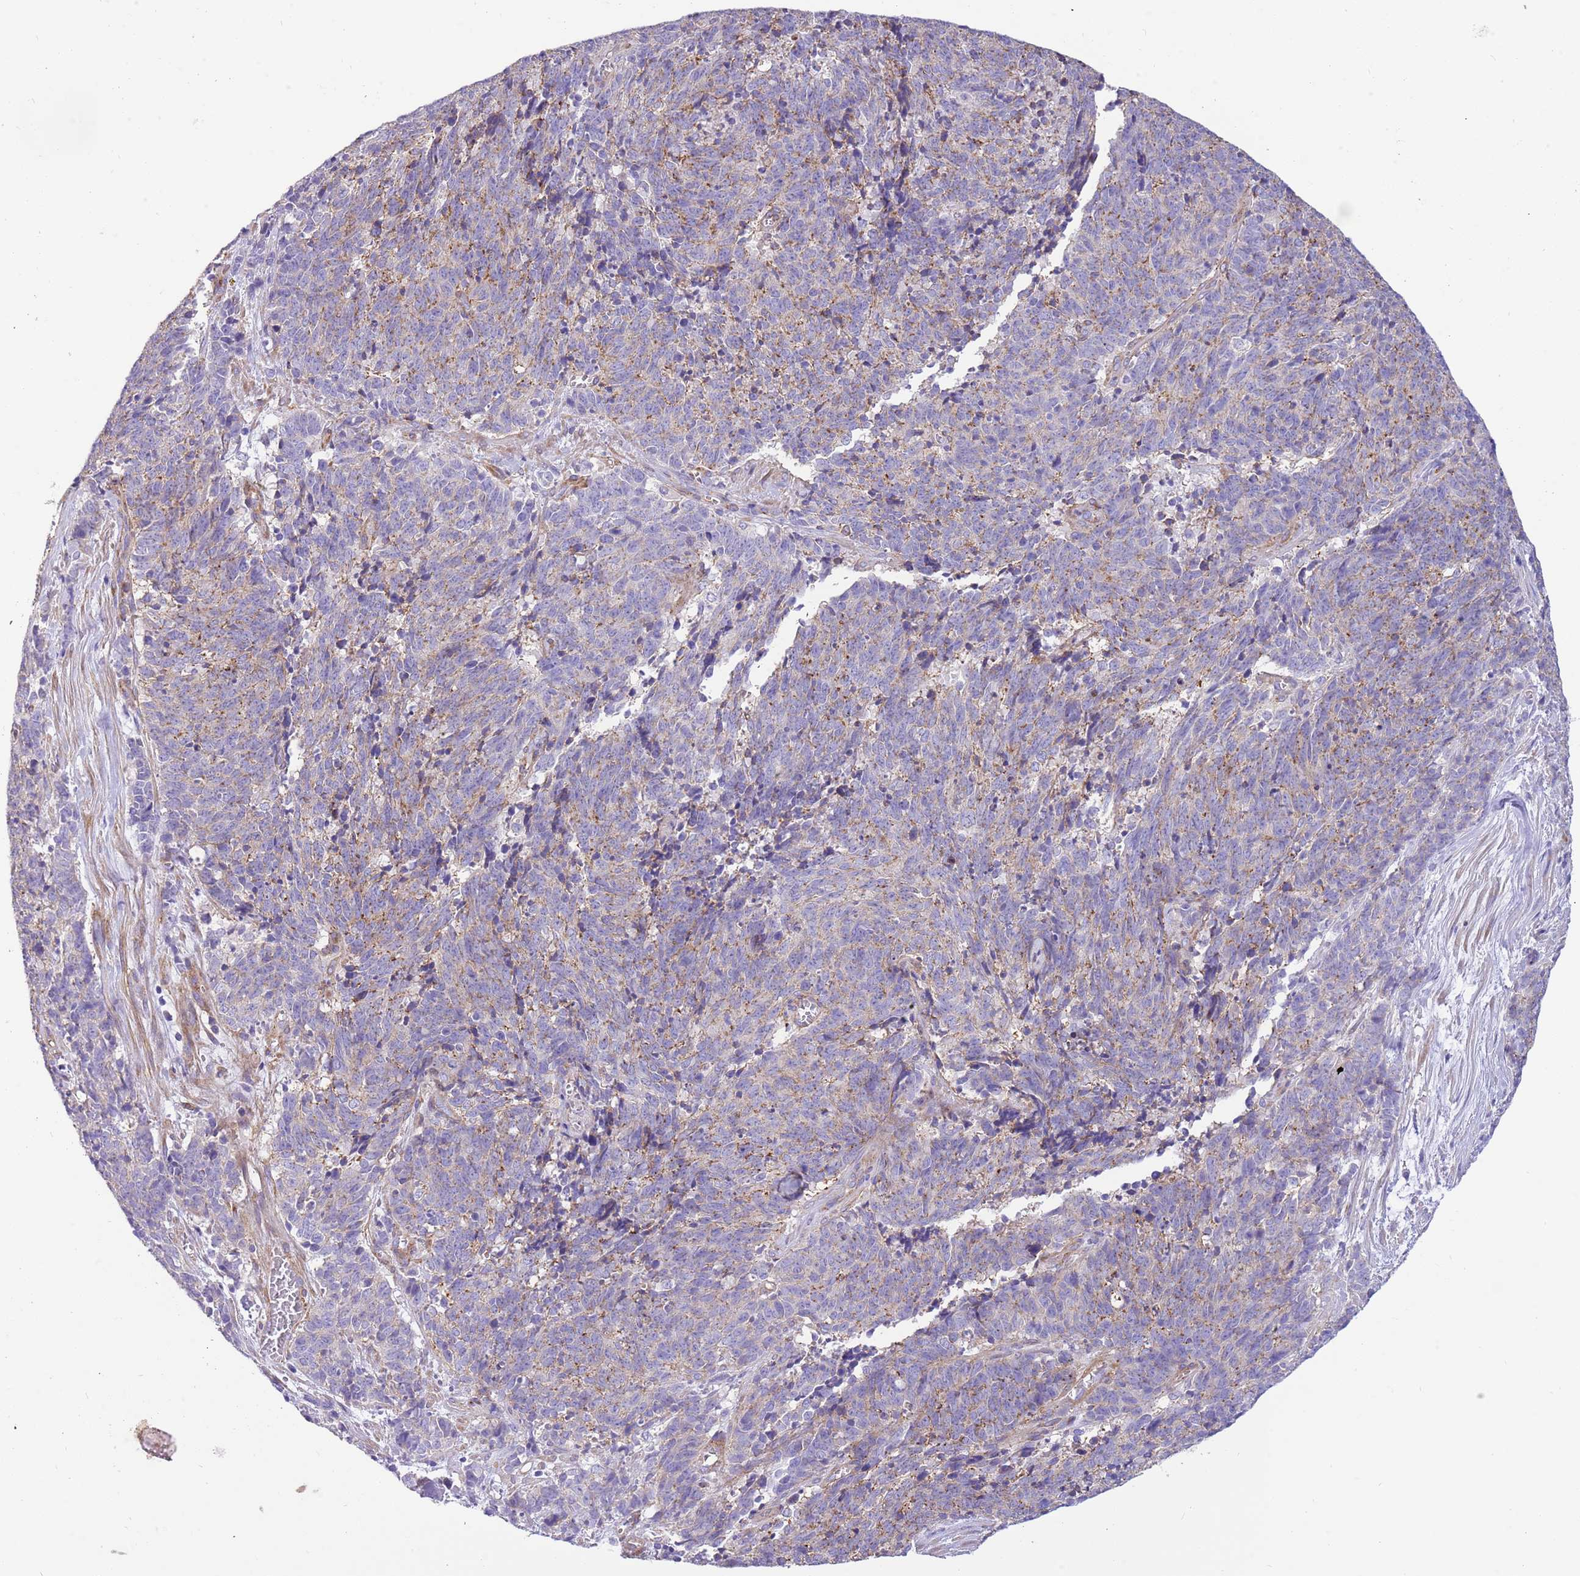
{"staining": {"intensity": "moderate", "quantity": "<25%", "location": "cytoplasmic/membranous"}, "tissue": "cervical cancer", "cell_type": "Tumor cells", "image_type": "cancer", "snomed": [{"axis": "morphology", "description": "Squamous cell carcinoma, NOS"}, {"axis": "topography", "description": "Cervix"}], "caption": "This is an image of immunohistochemistry staining of cervical cancer, which shows moderate expression in the cytoplasmic/membranous of tumor cells.", "gene": "SERINC3", "patient": {"sex": "female", "age": 29}}